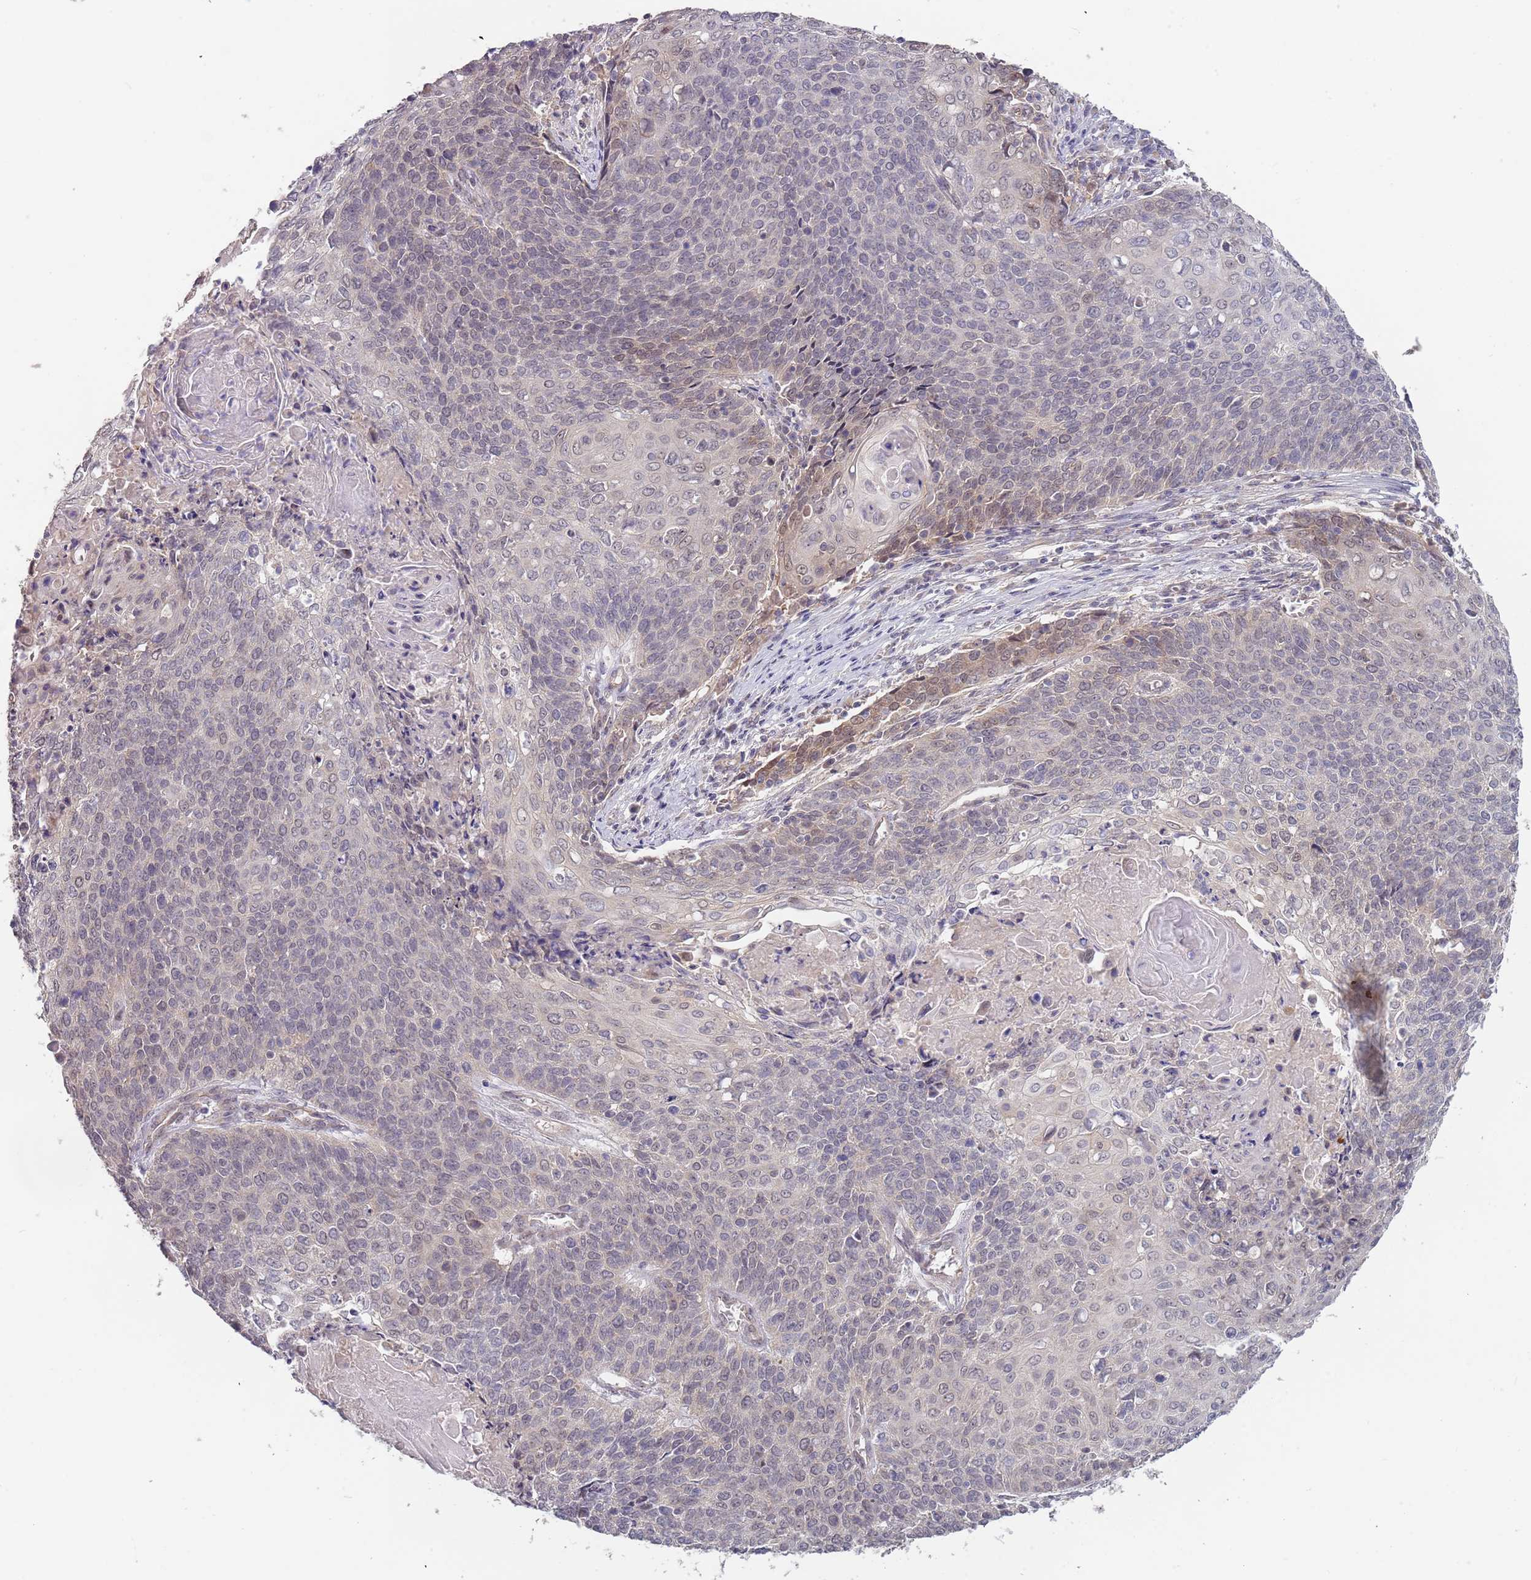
{"staining": {"intensity": "weak", "quantity": "<25%", "location": "nuclear"}, "tissue": "cervical cancer", "cell_type": "Tumor cells", "image_type": "cancer", "snomed": [{"axis": "morphology", "description": "Squamous cell carcinoma, NOS"}, {"axis": "topography", "description": "Cervix"}], "caption": "Squamous cell carcinoma (cervical) stained for a protein using IHC displays no expression tumor cells.", "gene": "TMEM64", "patient": {"sex": "female", "age": 39}}